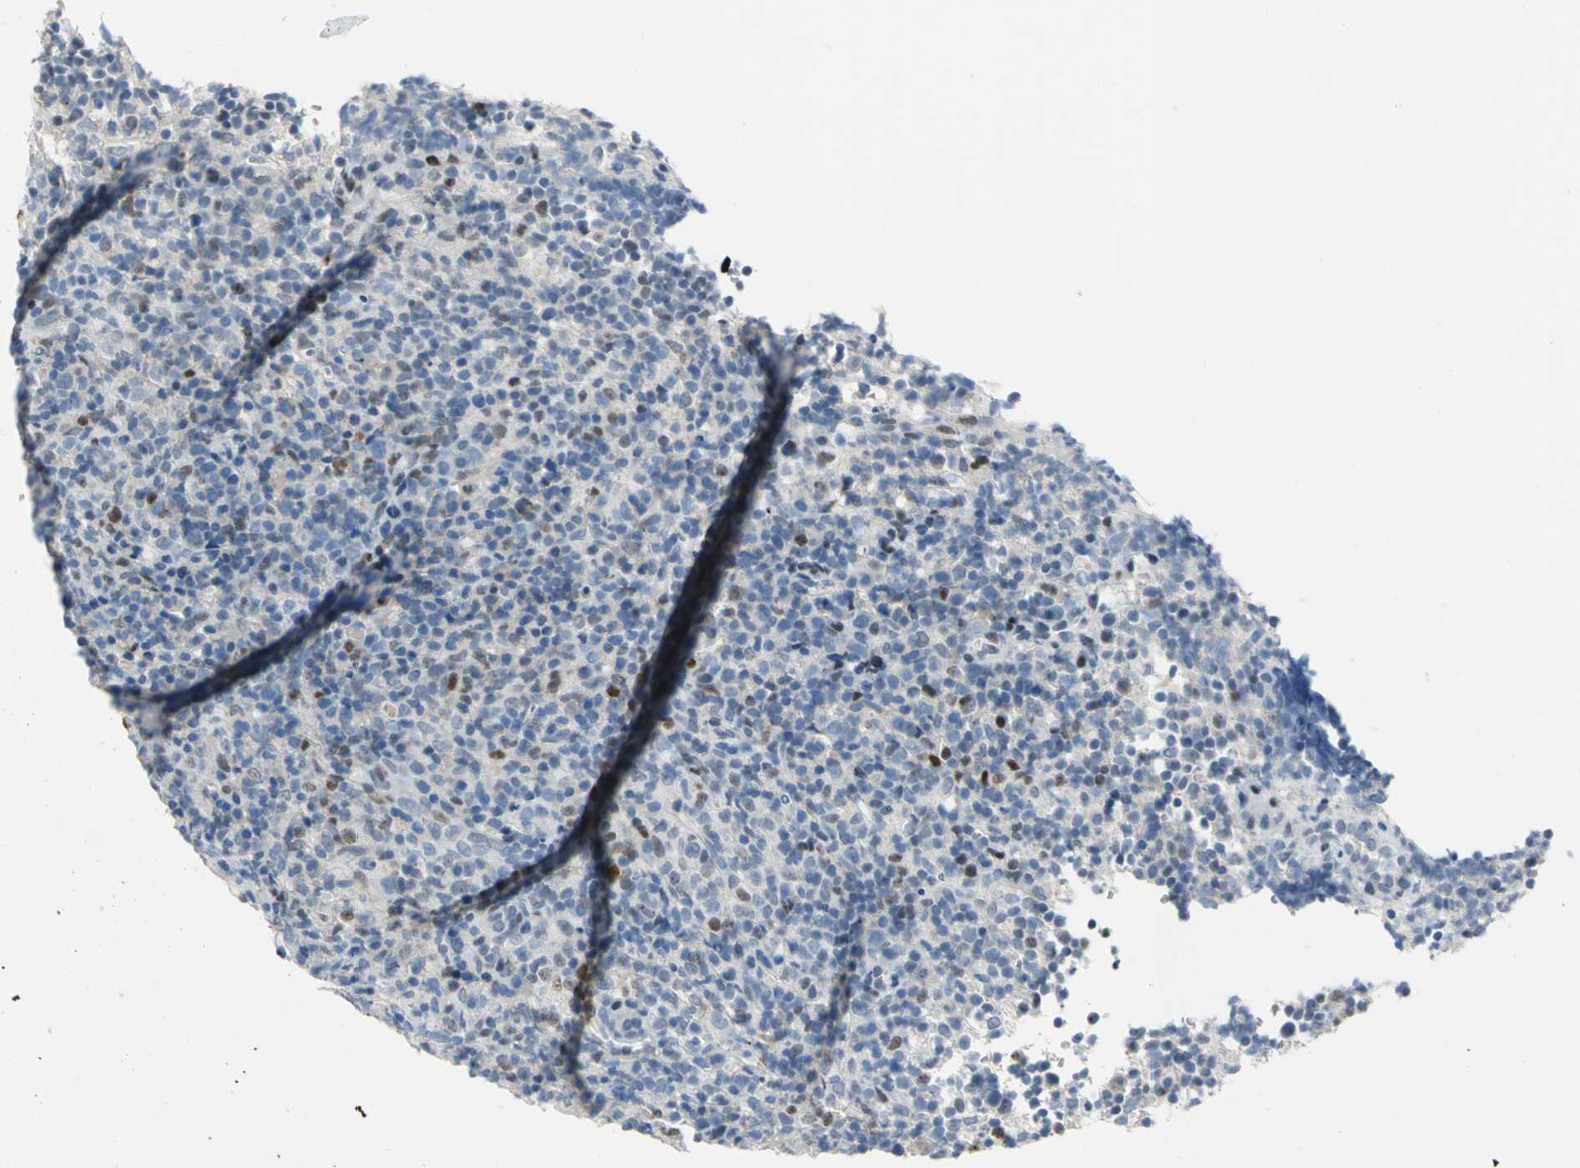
{"staining": {"intensity": "weak", "quantity": "25%-75%", "location": "nuclear"}, "tissue": "lymphoma", "cell_type": "Tumor cells", "image_type": "cancer", "snomed": [{"axis": "morphology", "description": "Malignant lymphoma, non-Hodgkin's type, High grade"}, {"axis": "topography", "description": "Lymph node"}], "caption": "High-grade malignant lymphoma, non-Hodgkin's type stained with immunohistochemistry reveals weak nuclear staining in about 25%-75% of tumor cells. (Stains: DAB (3,3'-diaminobenzidine) in brown, nuclei in blue, Microscopy: brightfield microscopy at high magnification).", "gene": "NAB2", "patient": {"sex": "female", "age": 76}}